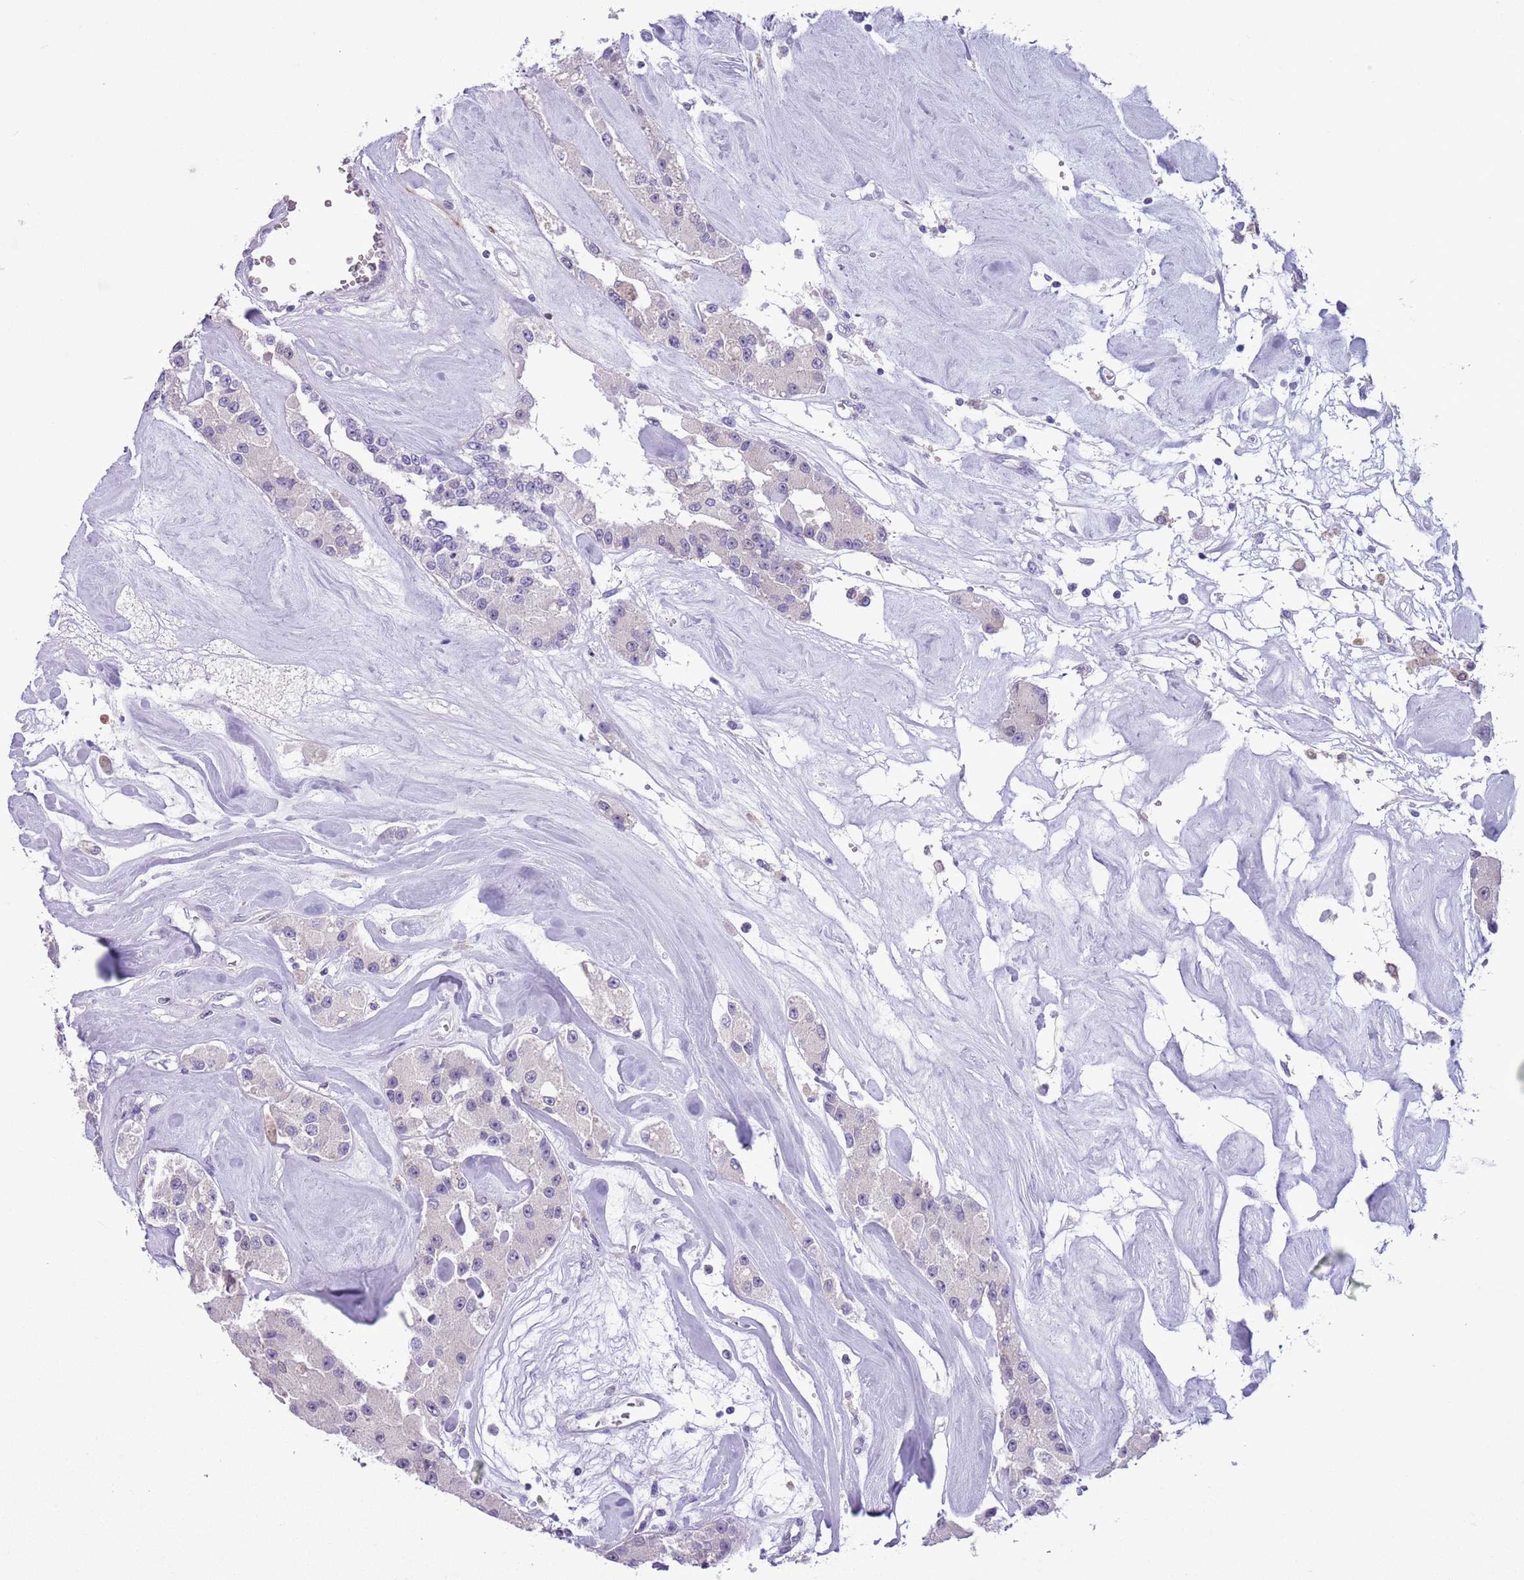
{"staining": {"intensity": "negative", "quantity": "none", "location": "none"}, "tissue": "carcinoid", "cell_type": "Tumor cells", "image_type": "cancer", "snomed": [{"axis": "morphology", "description": "Carcinoid, malignant, NOS"}, {"axis": "topography", "description": "Pancreas"}], "caption": "An image of human carcinoid is negative for staining in tumor cells.", "gene": "PFKFB2", "patient": {"sex": "male", "age": 41}}